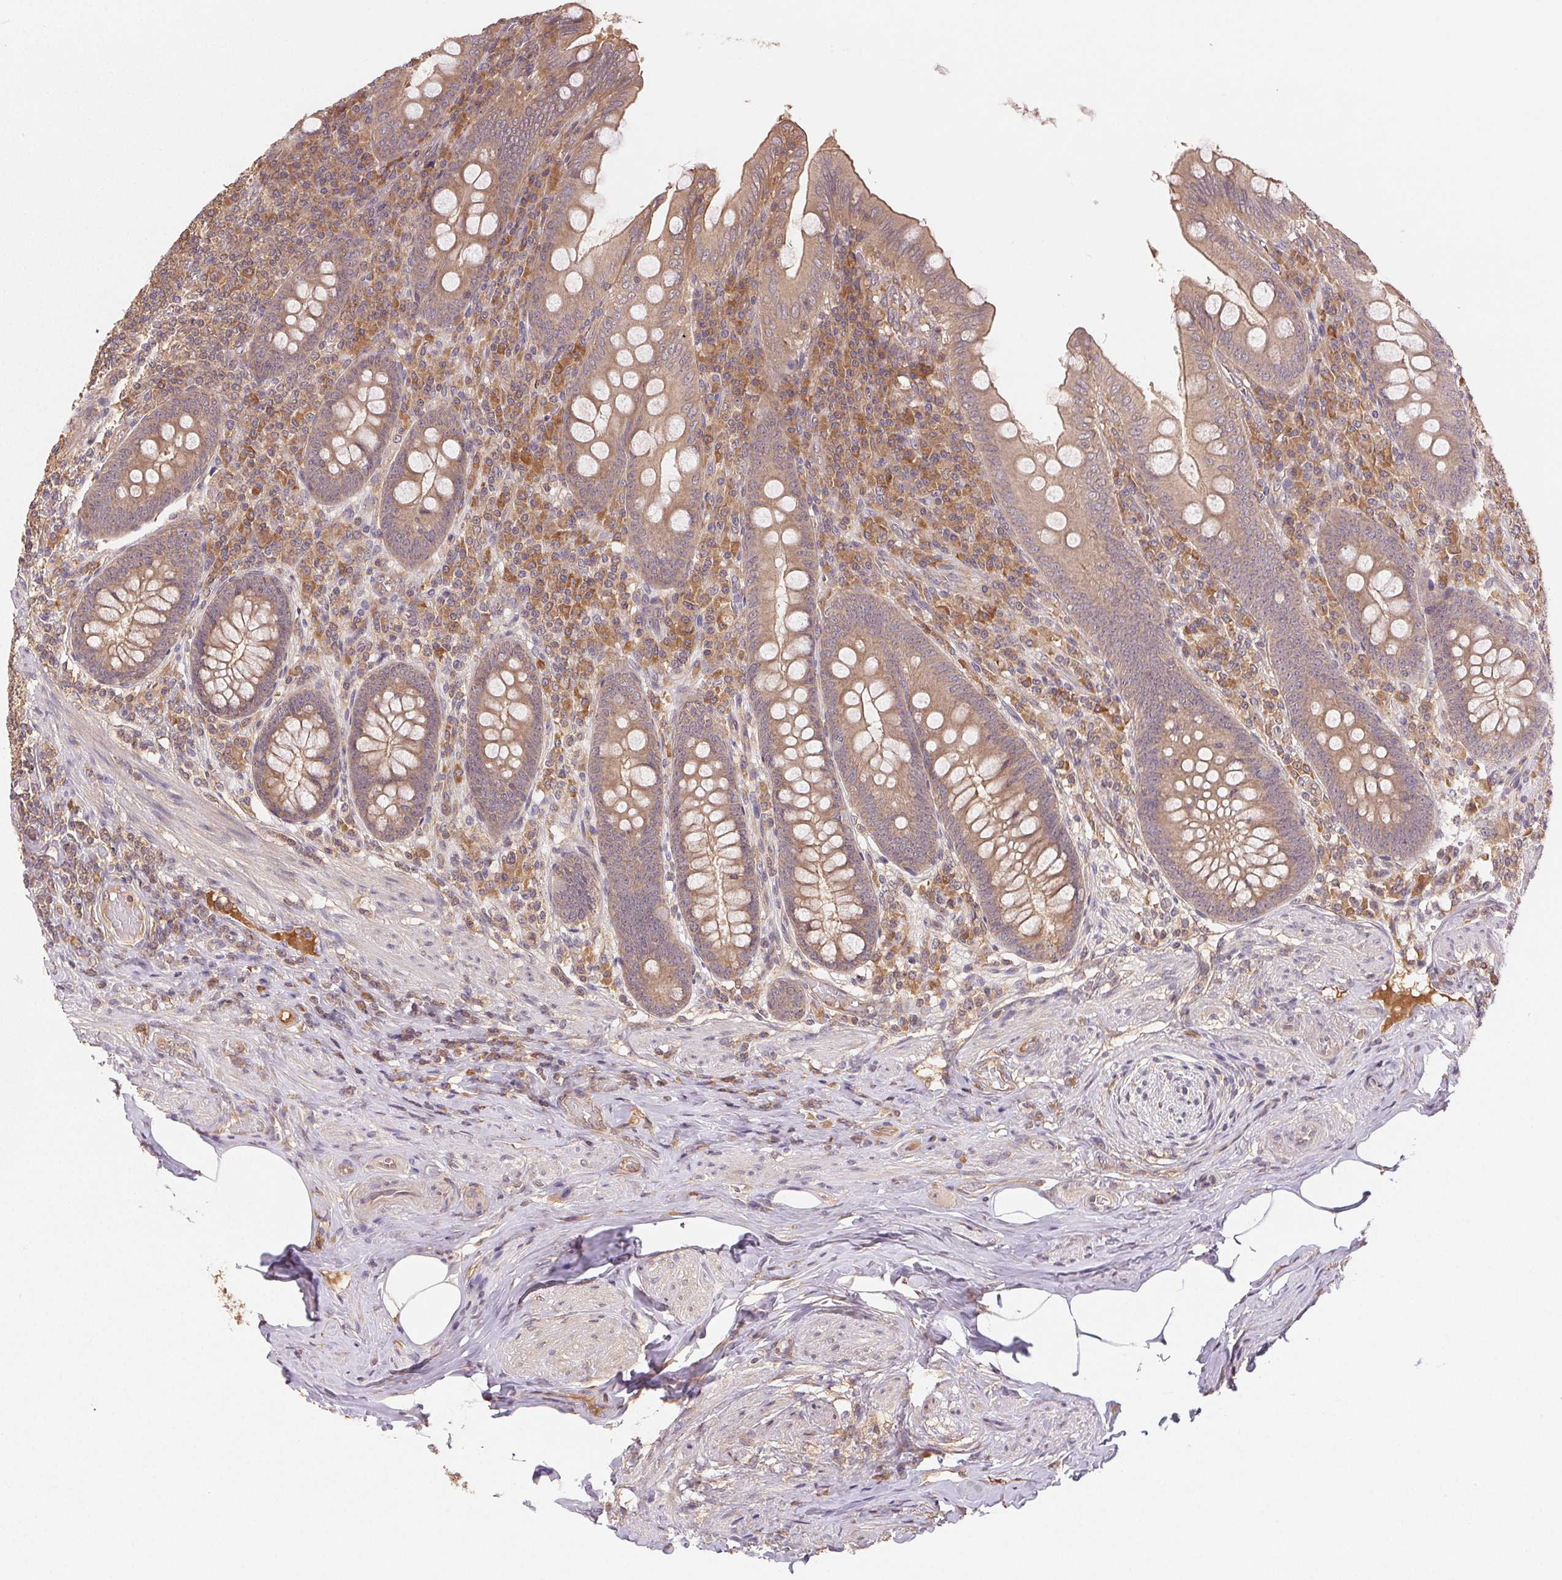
{"staining": {"intensity": "moderate", "quantity": ">75%", "location": "cytoplasmic/membranous"}, "tissue": "appendix", "cell_type": "Glandular cells", "image_type": "normal", "snomed": [{"axis": "morphology", "description": "Normal tissue, NOS"}, {"axis": "topography", "description": "Appendix"}], "caption": "IHC (DAB (3,3'-diaminobenzidine)) staining of benign human appendix demonstrates moderate cytoplasmic/membranous protein staining in approximately >75% of glandular cells. (DAB (3,3'-diaminobenzidine) = brown stain, brightfield microscopy at high magnification).", "gene": "MAPKAPK2", "patient": {"sex": "male", "age": 71}}